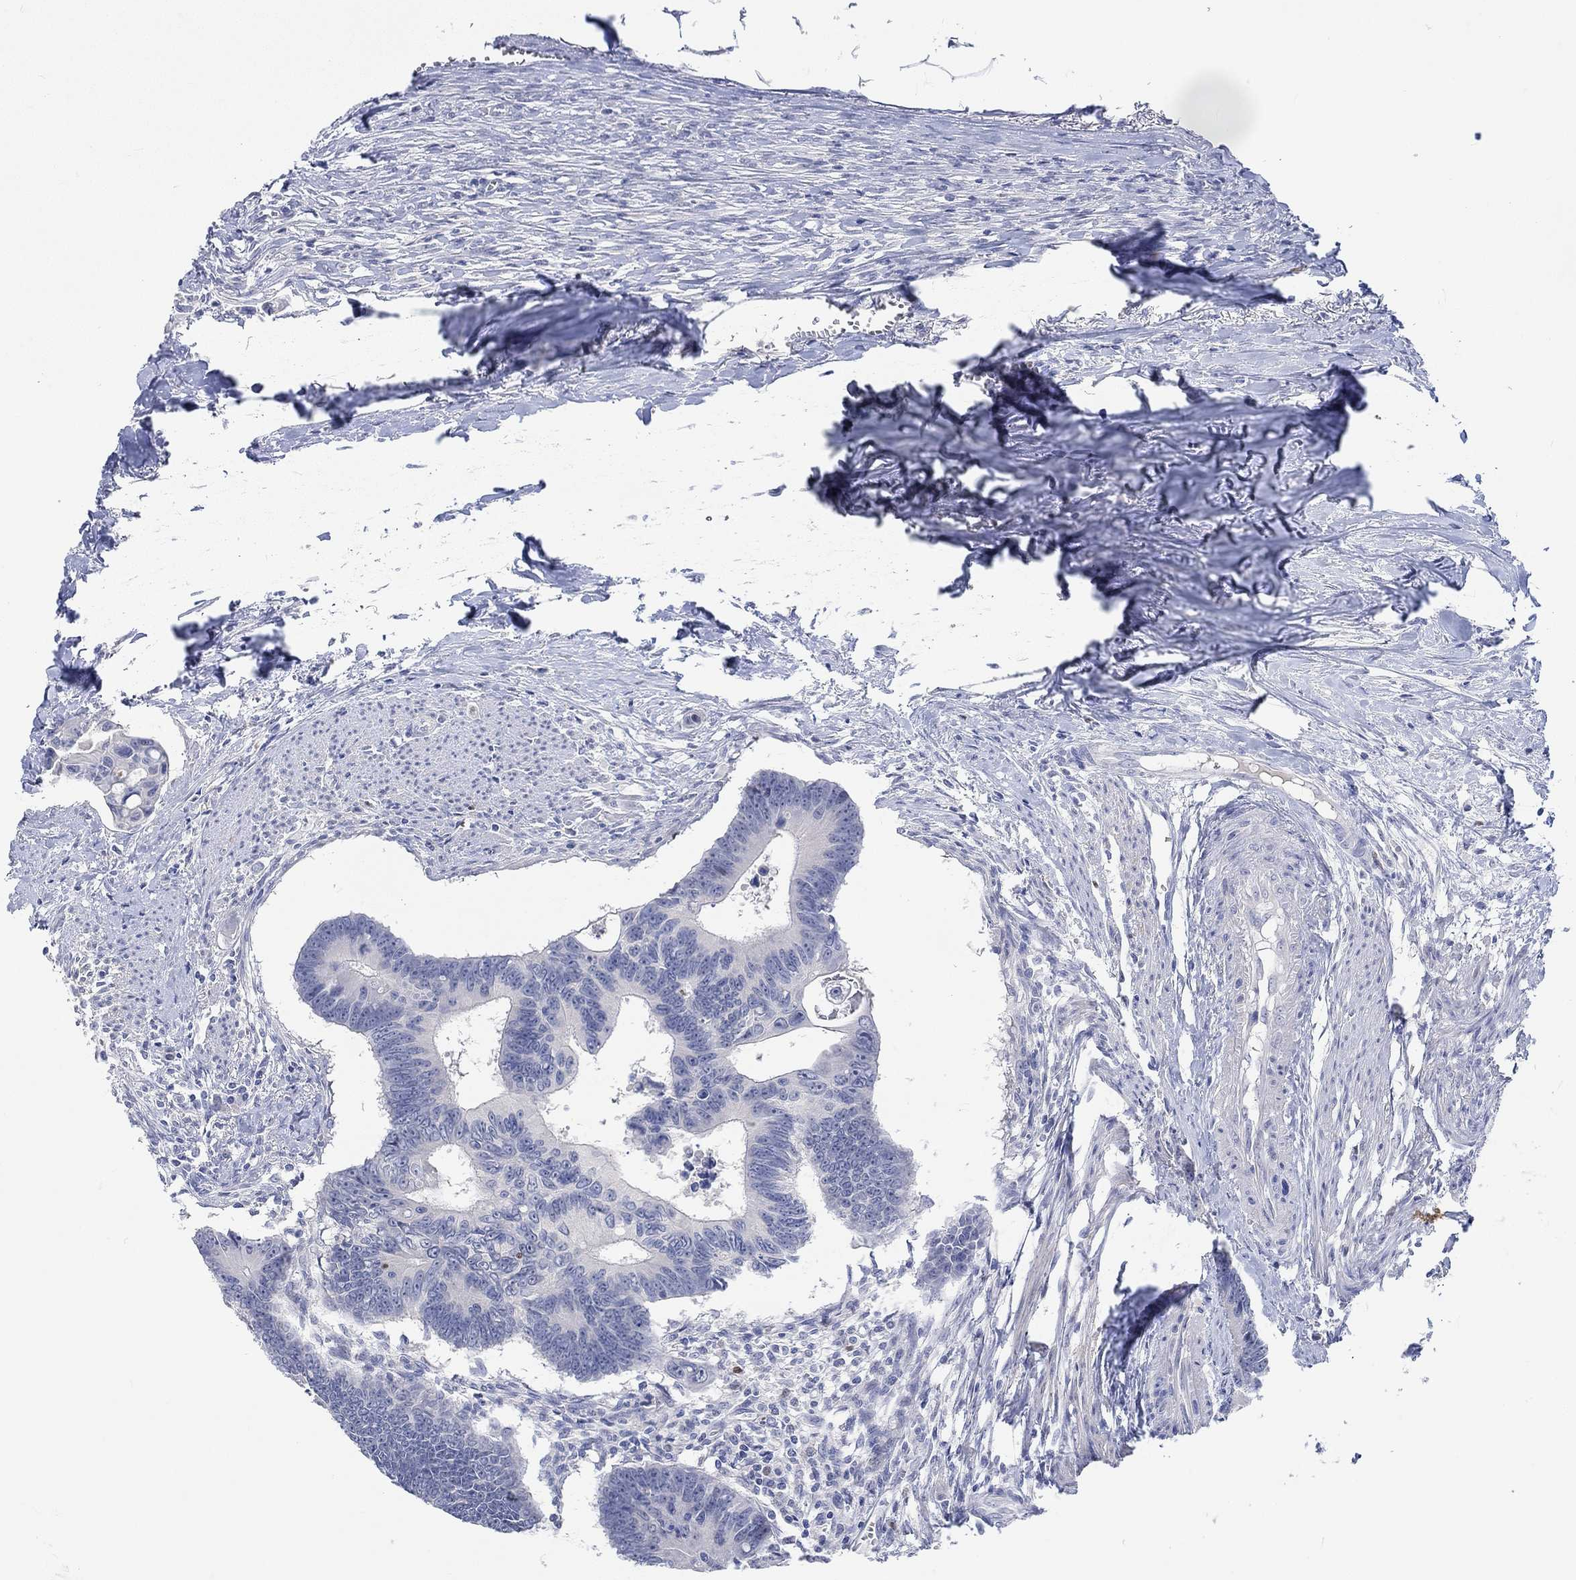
{"staining": {"intensity": "weak", "quantity": "<25%", "location": "nuclear"}, "tissue": "colorectal cancer", "cell_type": "Tumor cells", "image_type": "cancer", "snomed": [{"axis": "morphology", "description": "Adenocarcinoma, NOS"}, {"axis": "topography", "description": "Colon"}], "caption": "The immunohistochemistry photomicrograph has no significant positivity in tumor cells of colorectal cancer tissue. Nuclei are stained in blue.", "gene": "DLK1", "patient": {"sex": "male", "age": 70}}